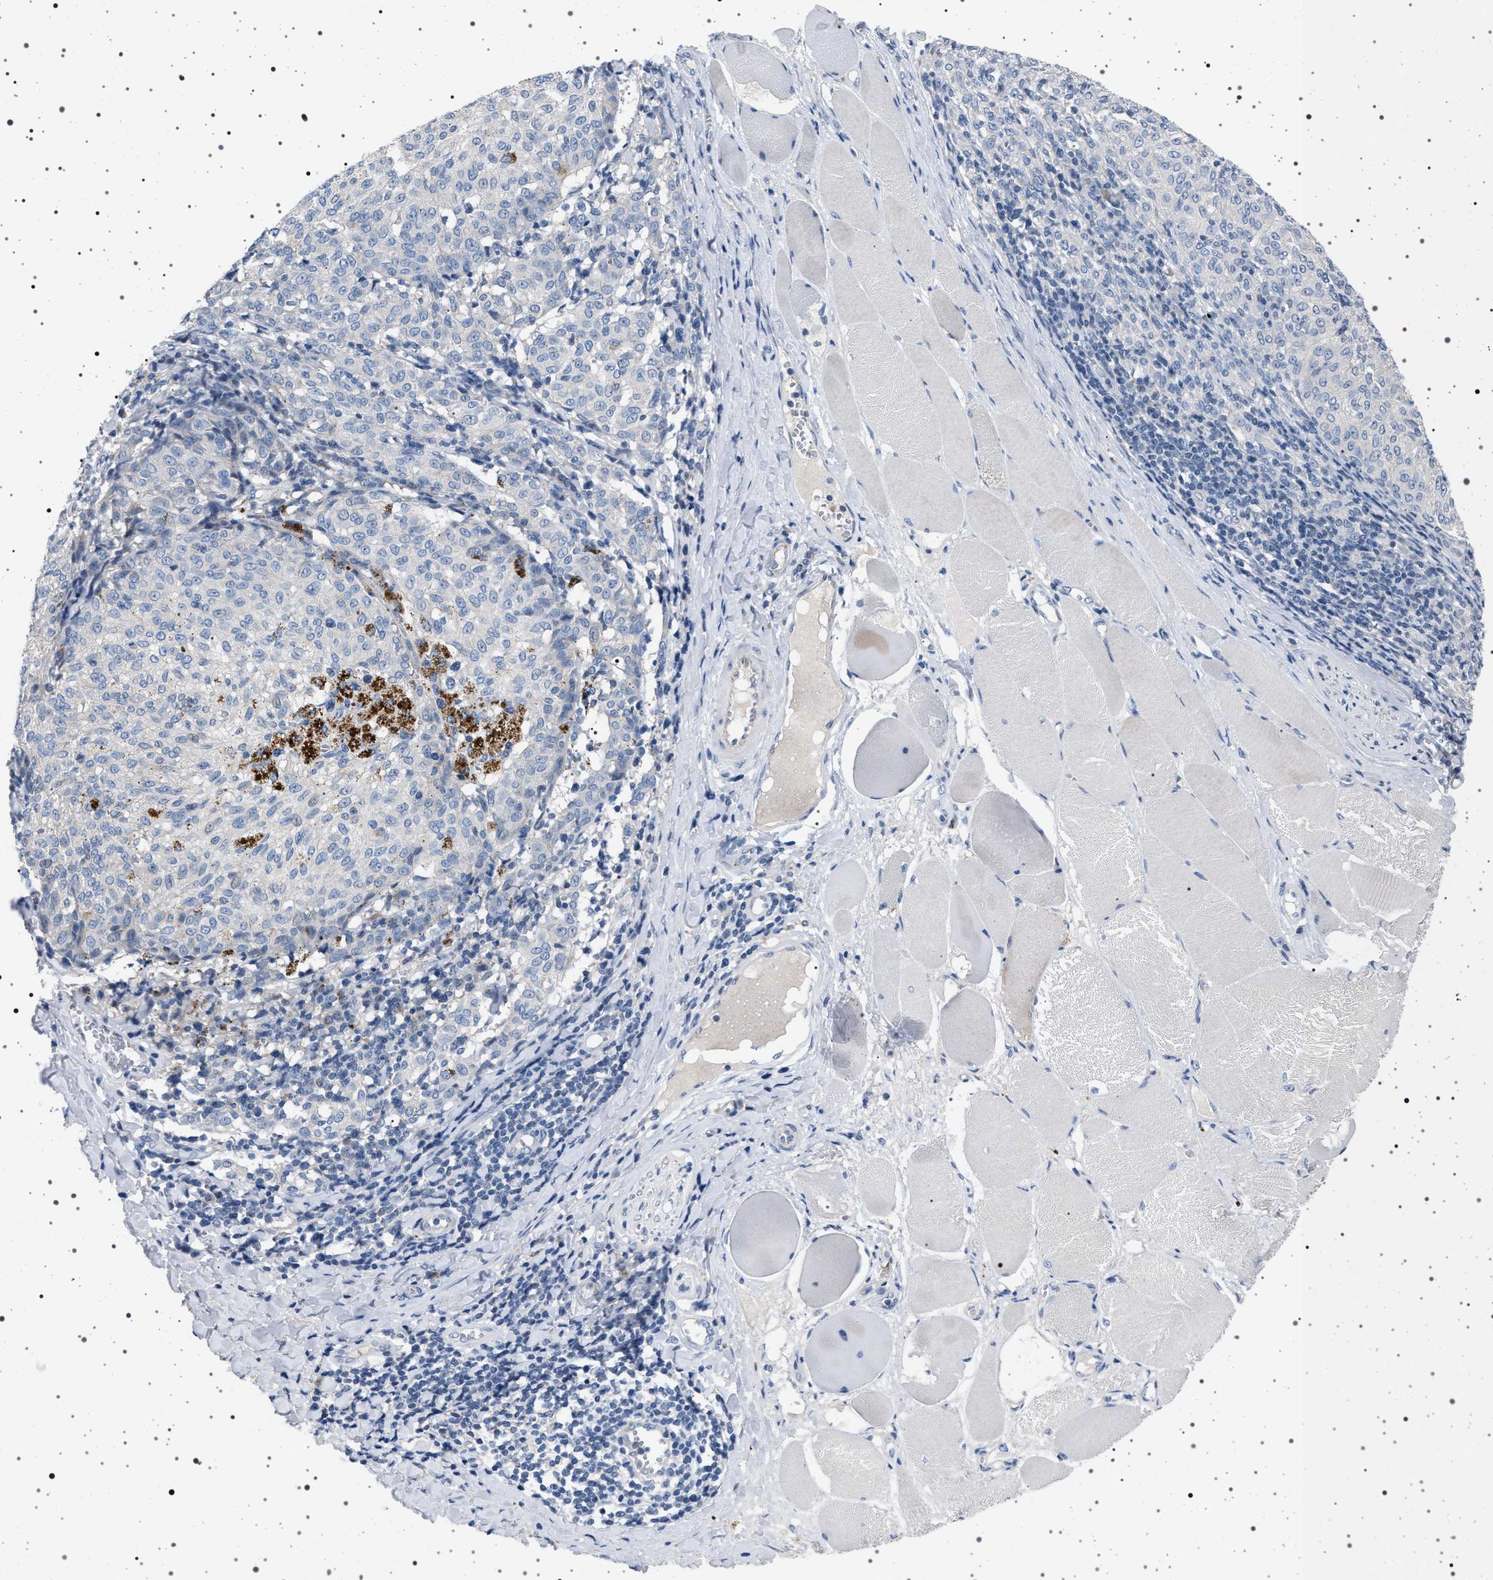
{"staining": {"intensity": "weak", "quantity": "<25%", "location": "cytoplasmic/membranous"}, "tissue": "melanoma", "cell_type": "Tumor cells", "image_type": "cancer", "snomed": [{"axis": "morphology", "description": "Malignant melanoma, NOS"}, {"axis": "topography", "description": "Skin"}], "caption": "Immunohistochemical staining of human malignant melanoma displays no significant expression in tumor cells.", "gene": "NAT9", "patient": {"sex": "female", "age": 72}}